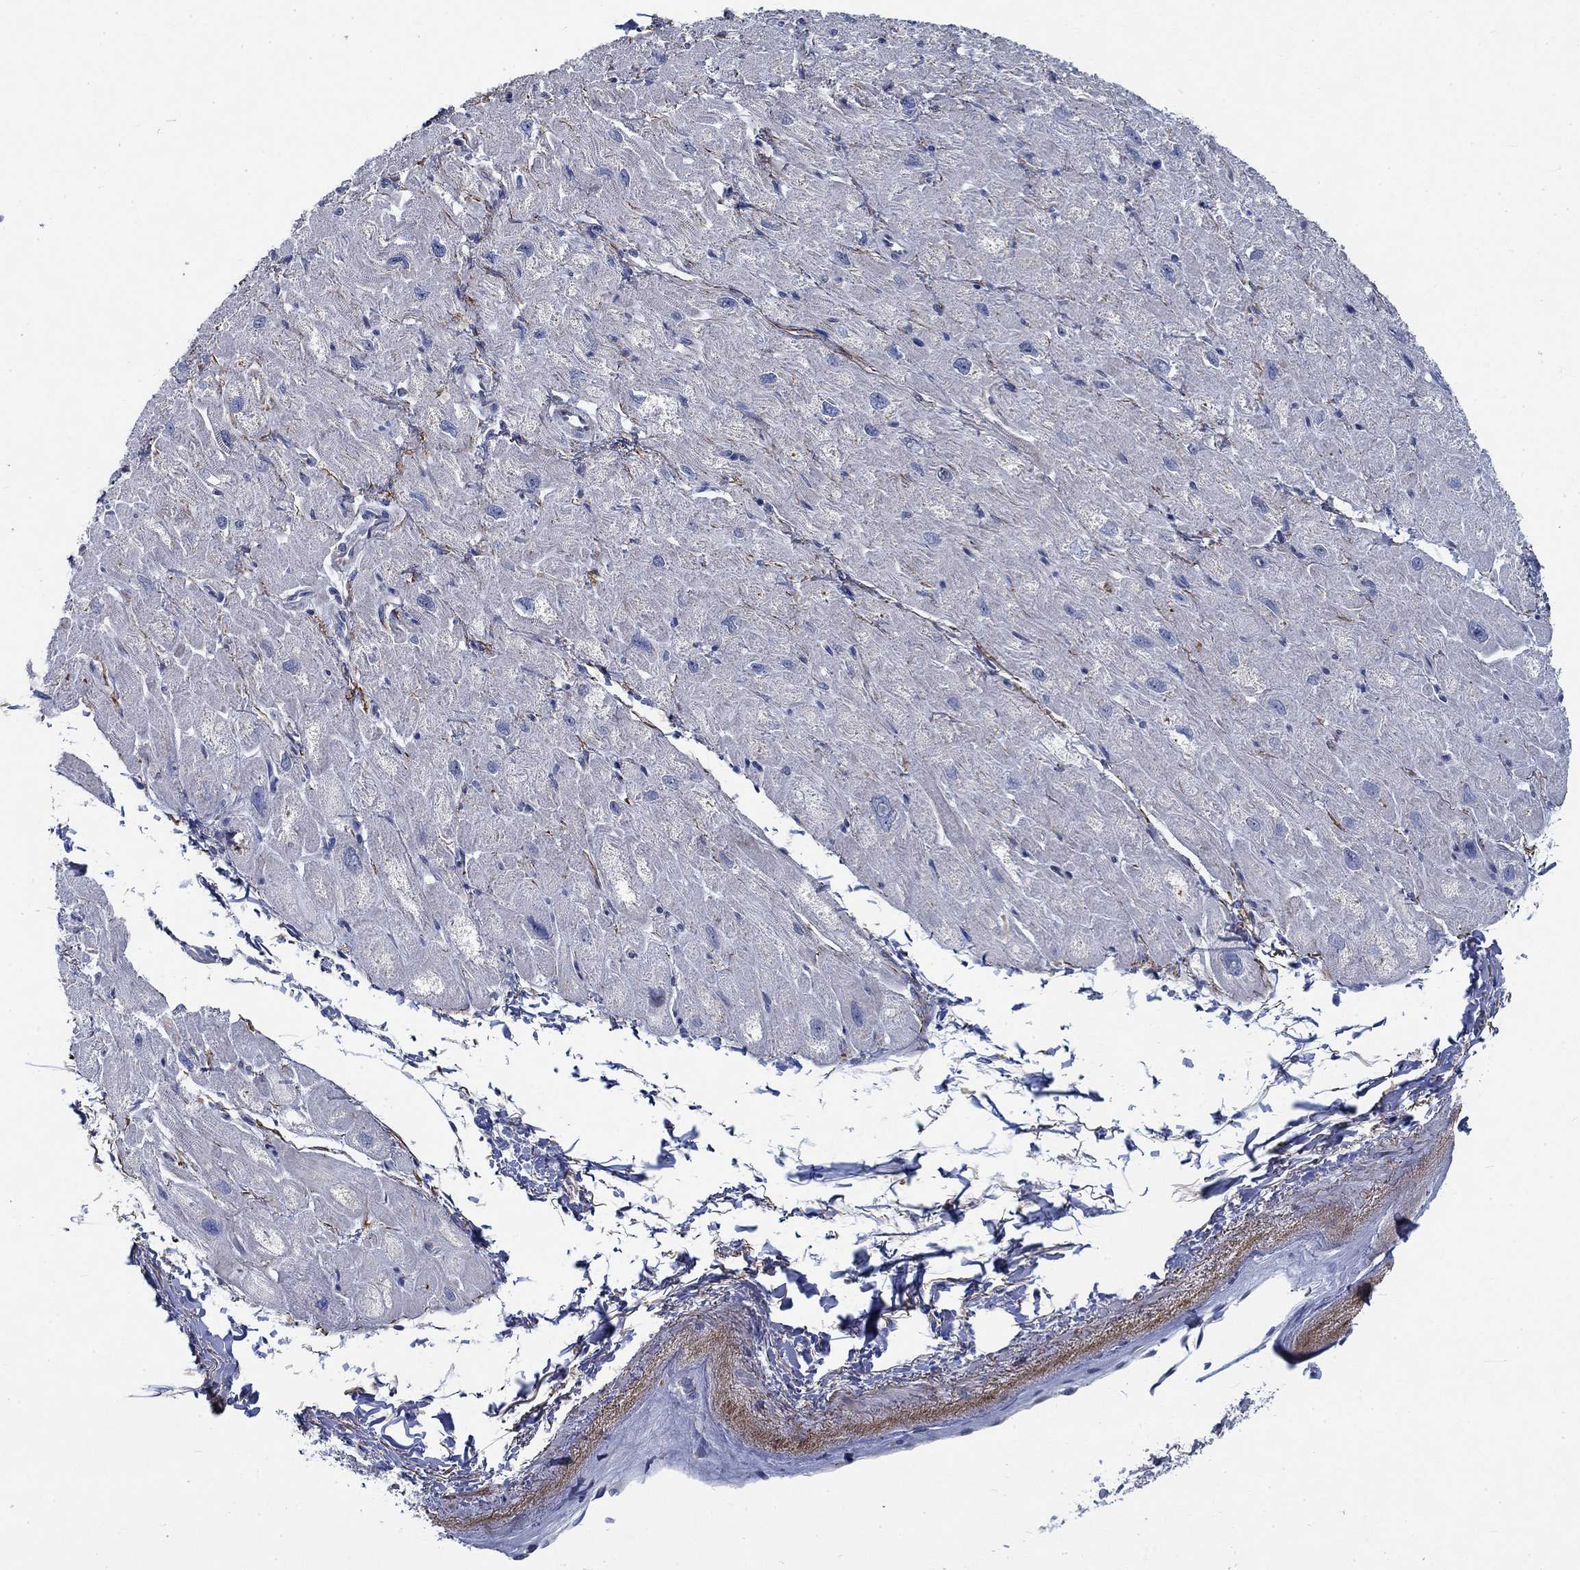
{"staining": {"intensity": "negative", "quantity": "none", "location": "none"}, "tissue": "heart muscle", "cell_type": "Cardiomyocytes", "image_type": "normal", "snomed": [{"axis": "morphology", "description": "Normal tissue, NOS"}, {"axis": "topography", "description": "Heart"}], "caption": "DAB immunohistochemical staining of unremarkable human heart muscle exhibits no significant positivity in cardiomyocytes.", "gene": "MMP24", "patient": {"sex": "male", "age": 66}}